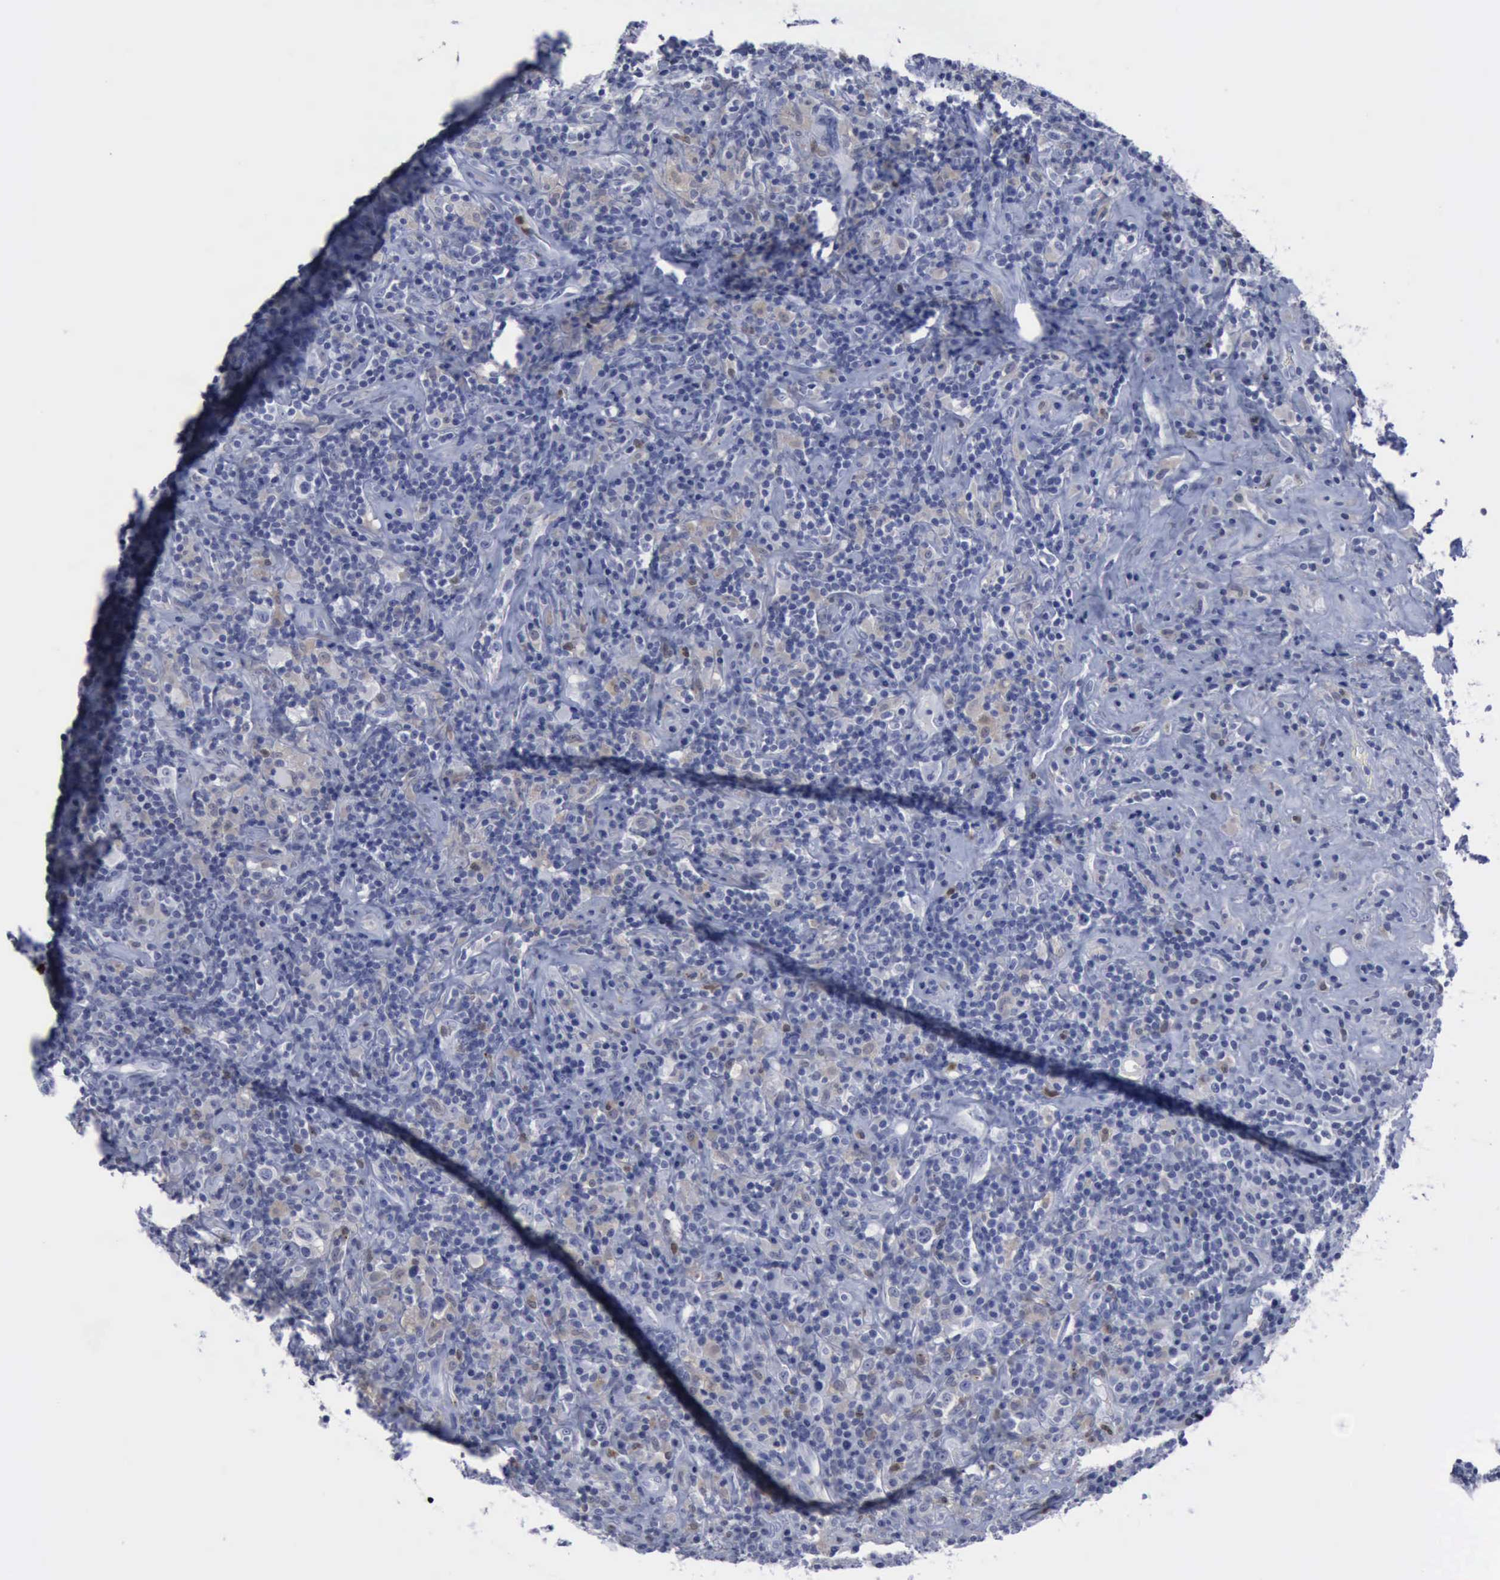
{"staining": {"intensity": "negative", "quantity": "none", "location": "none"}, "tissue": "lymphoma", "cell_type": "Tumor cells", "image_type": "cancer", "snomed": [{"axis": "morphology", "description": "Hodgkin's disease, NOS"}, {"axis": "topography", "description": "Lymph node"}], "caption": "This is an immunohistochemistry (IHC) photomicrograph of lymphoma. There is no staining in tumor cells.", "gene": "CSTA", "patient": {"sex": "male", "age": 46}}